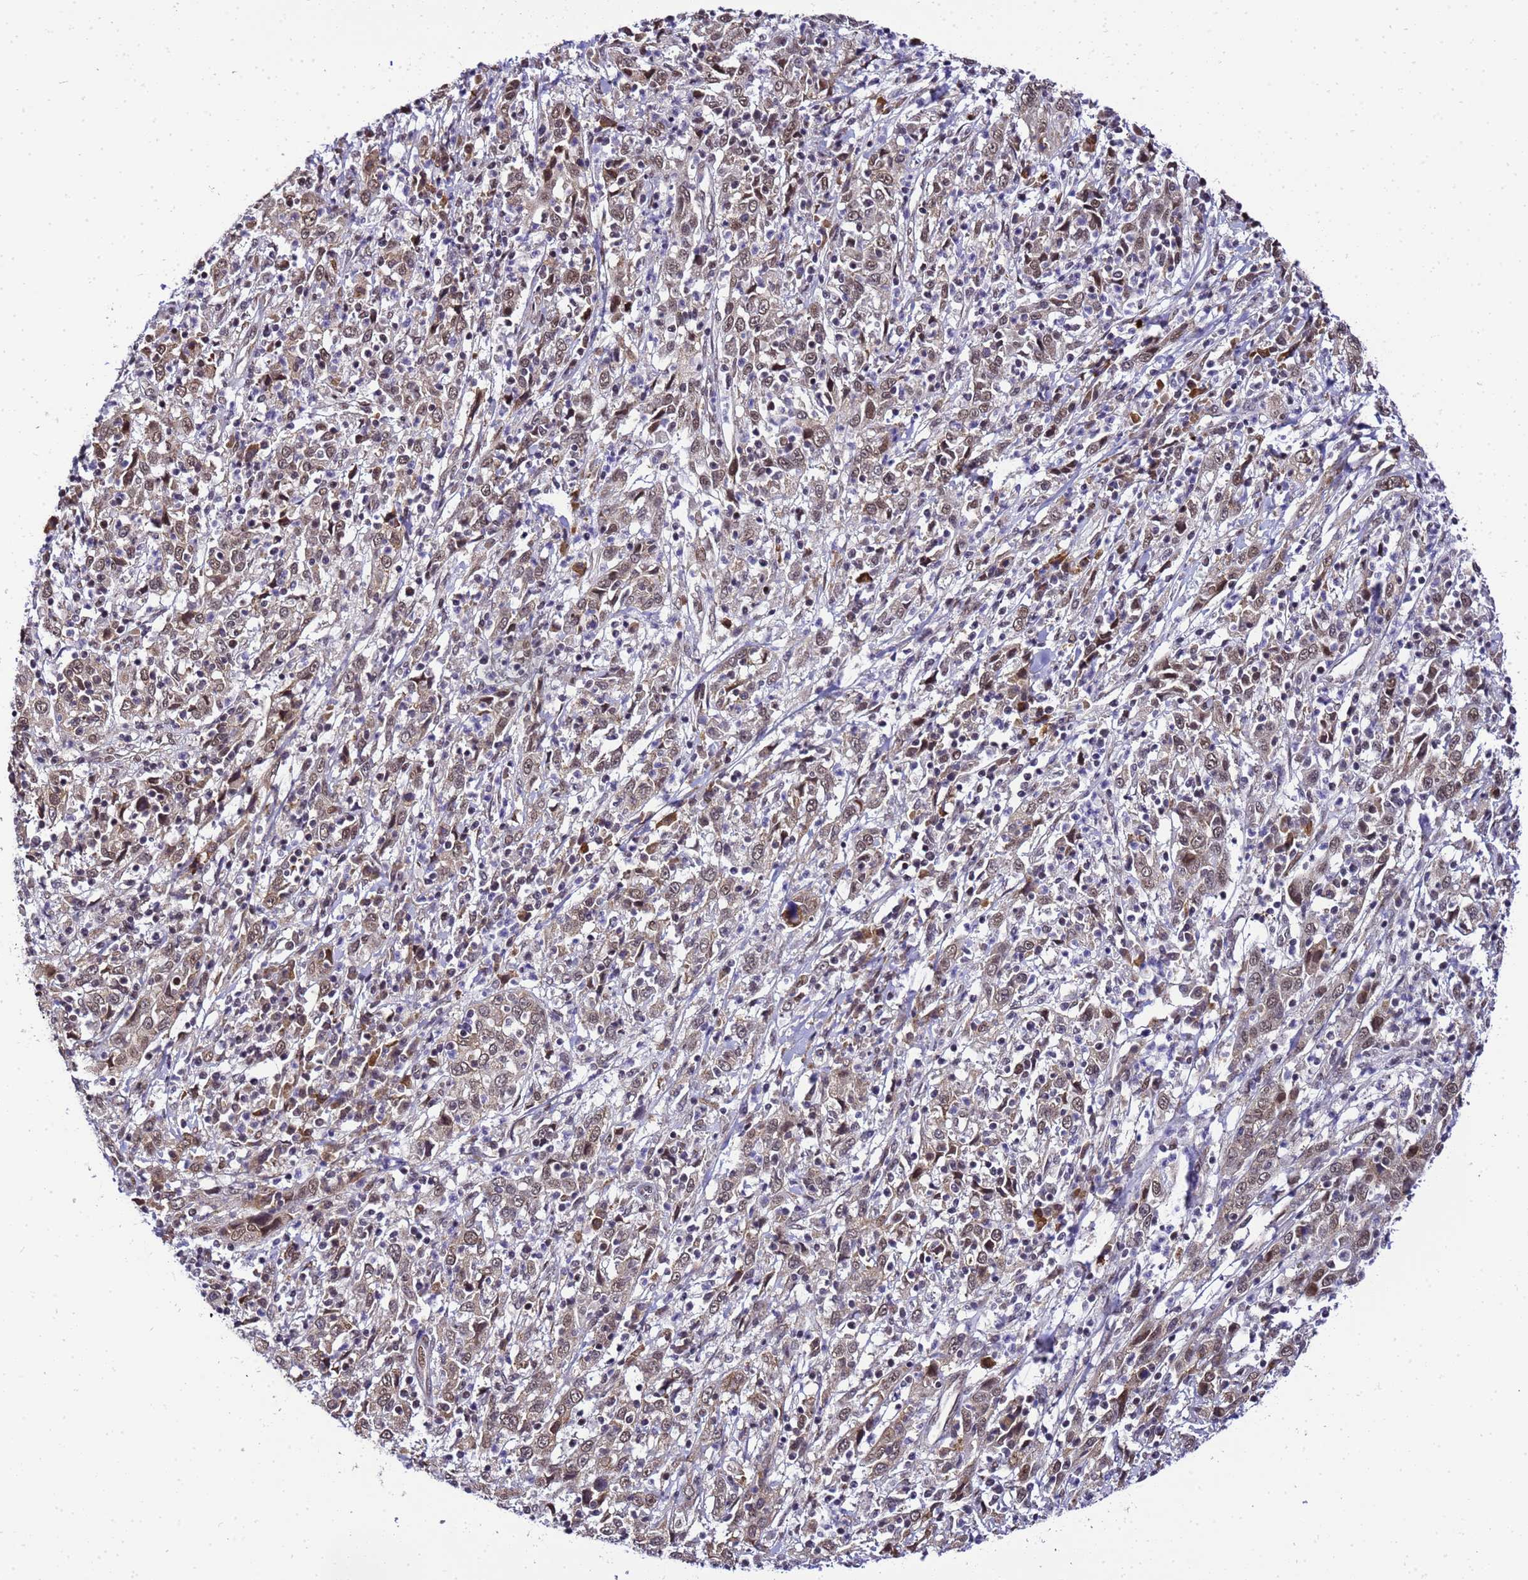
{"staining": {"intensity": "weak", "quantity": "25%-75%", "location": "cytoplasmic/membranous,nuclear"}, "tissue": "cervical cancer", "cell_type": "Tumor cells", "image_type": "cancer", "snomed": [{"axis": "morphology", "description": "Squamous cell carcinoma, NOS"}, {"axis": "topography", "description": "Cervix"}], "caption": "Immunohistochemical staining of cervical cancer reveals weak cytoplasmic/membranous and nuclear protein staining in approximately 25%-75% of tumor cells. (Stains: DAB (3,3'-diaminobenzidine) in brown, nuclei in blue, Microscopy: brightfield microscopy at high magnification).", "gene": "SMN1", "patient": {"sex": "female", "age": 46}}